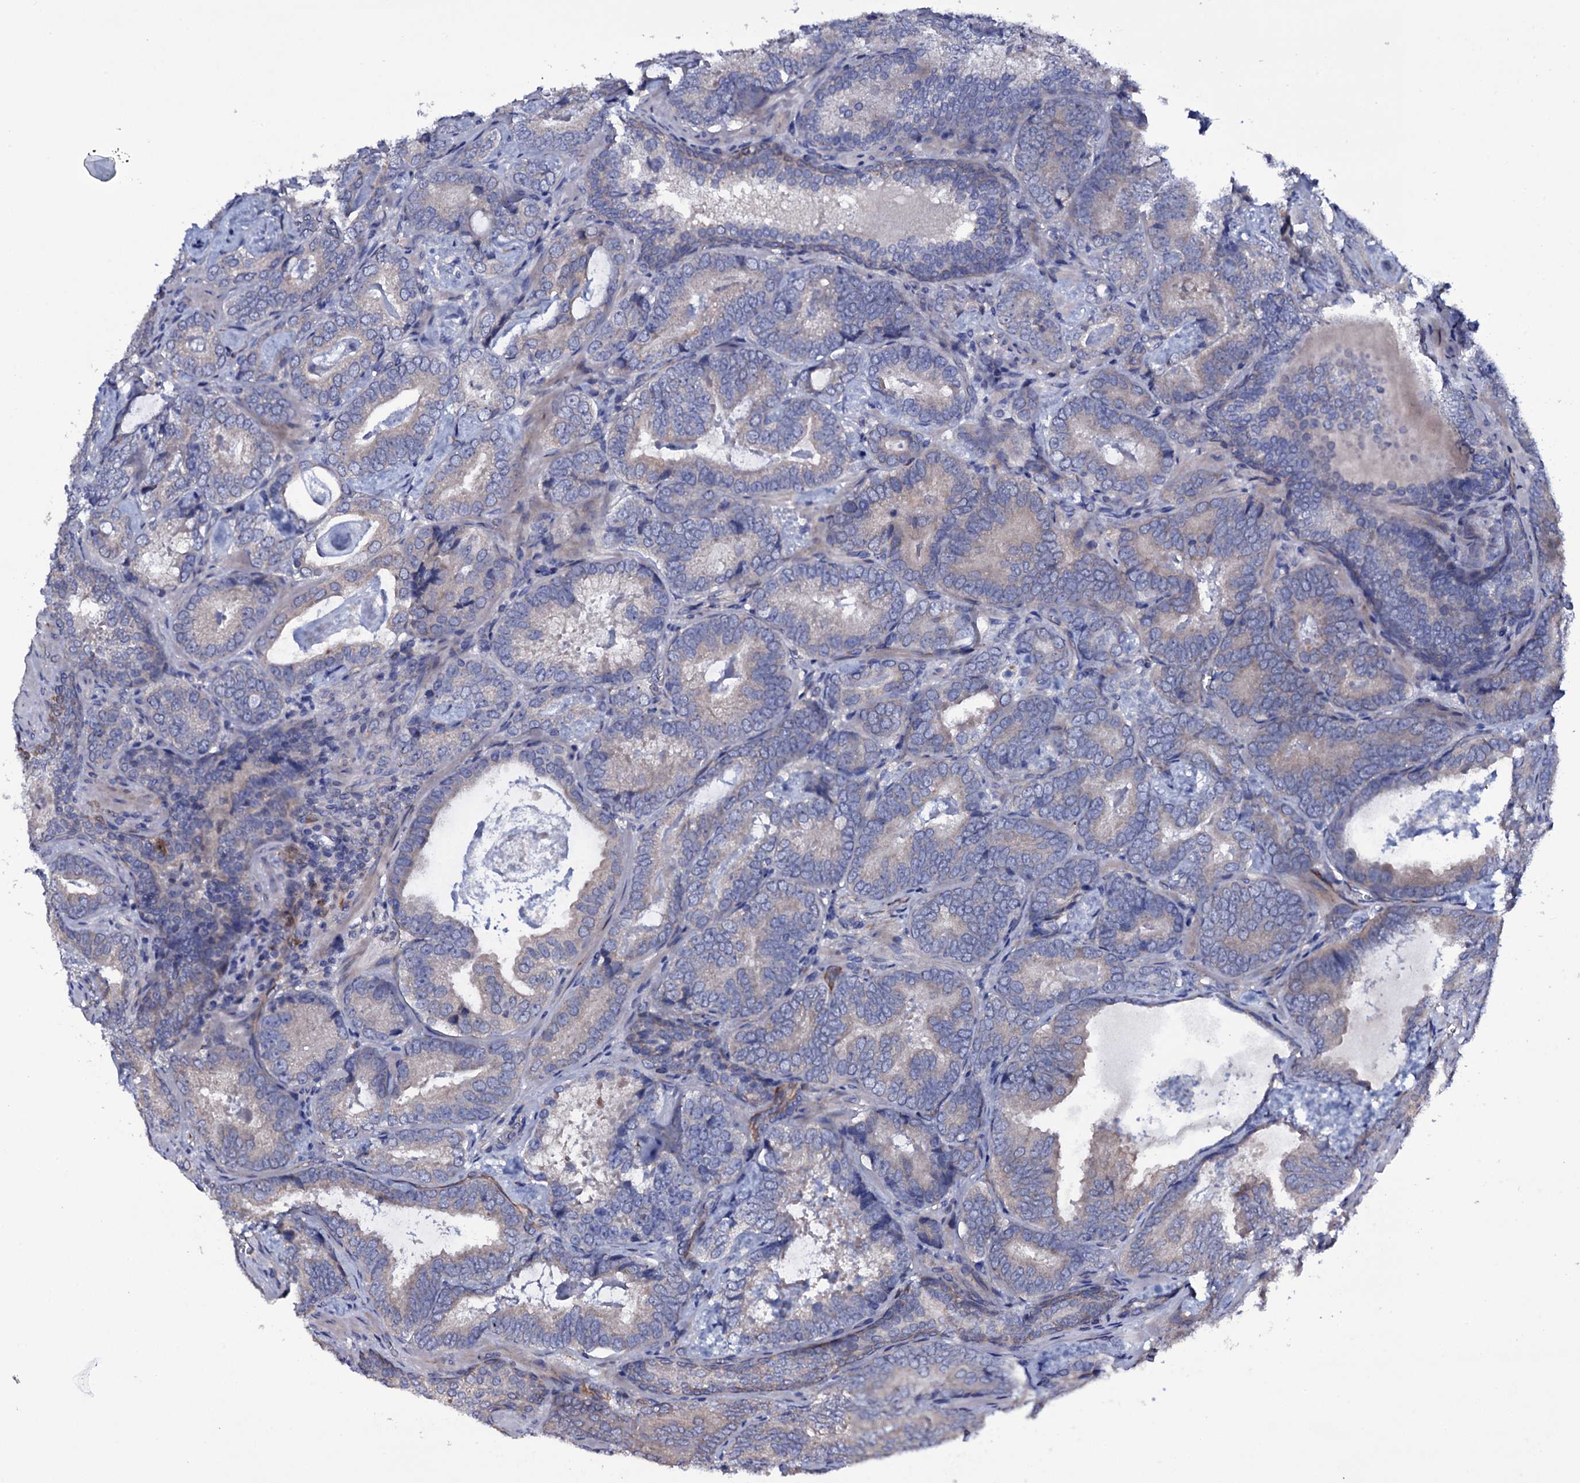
{"staining": {"intensity": "moderate", "quantity": "<25%", "location": "cytoplasmic/membranous"}, "tissue": "prostate cancer", "cell_type": "Tumor cells", "image_type": "cancer", "snomed": [{"axis": "morphology", "description": "Adenocarcinoma, Low grade"}, {"axis": "topography", "description": "Prostate"}], "caption": "Approximately <25% of tumor cells in human prostate cancer exhibit moderate cytoplasmic/membranous protein expression as visualized by brown immunohistochemical staining.", "gene": "BCL2L14", "patient": {"sex": "male", "age": 60}}